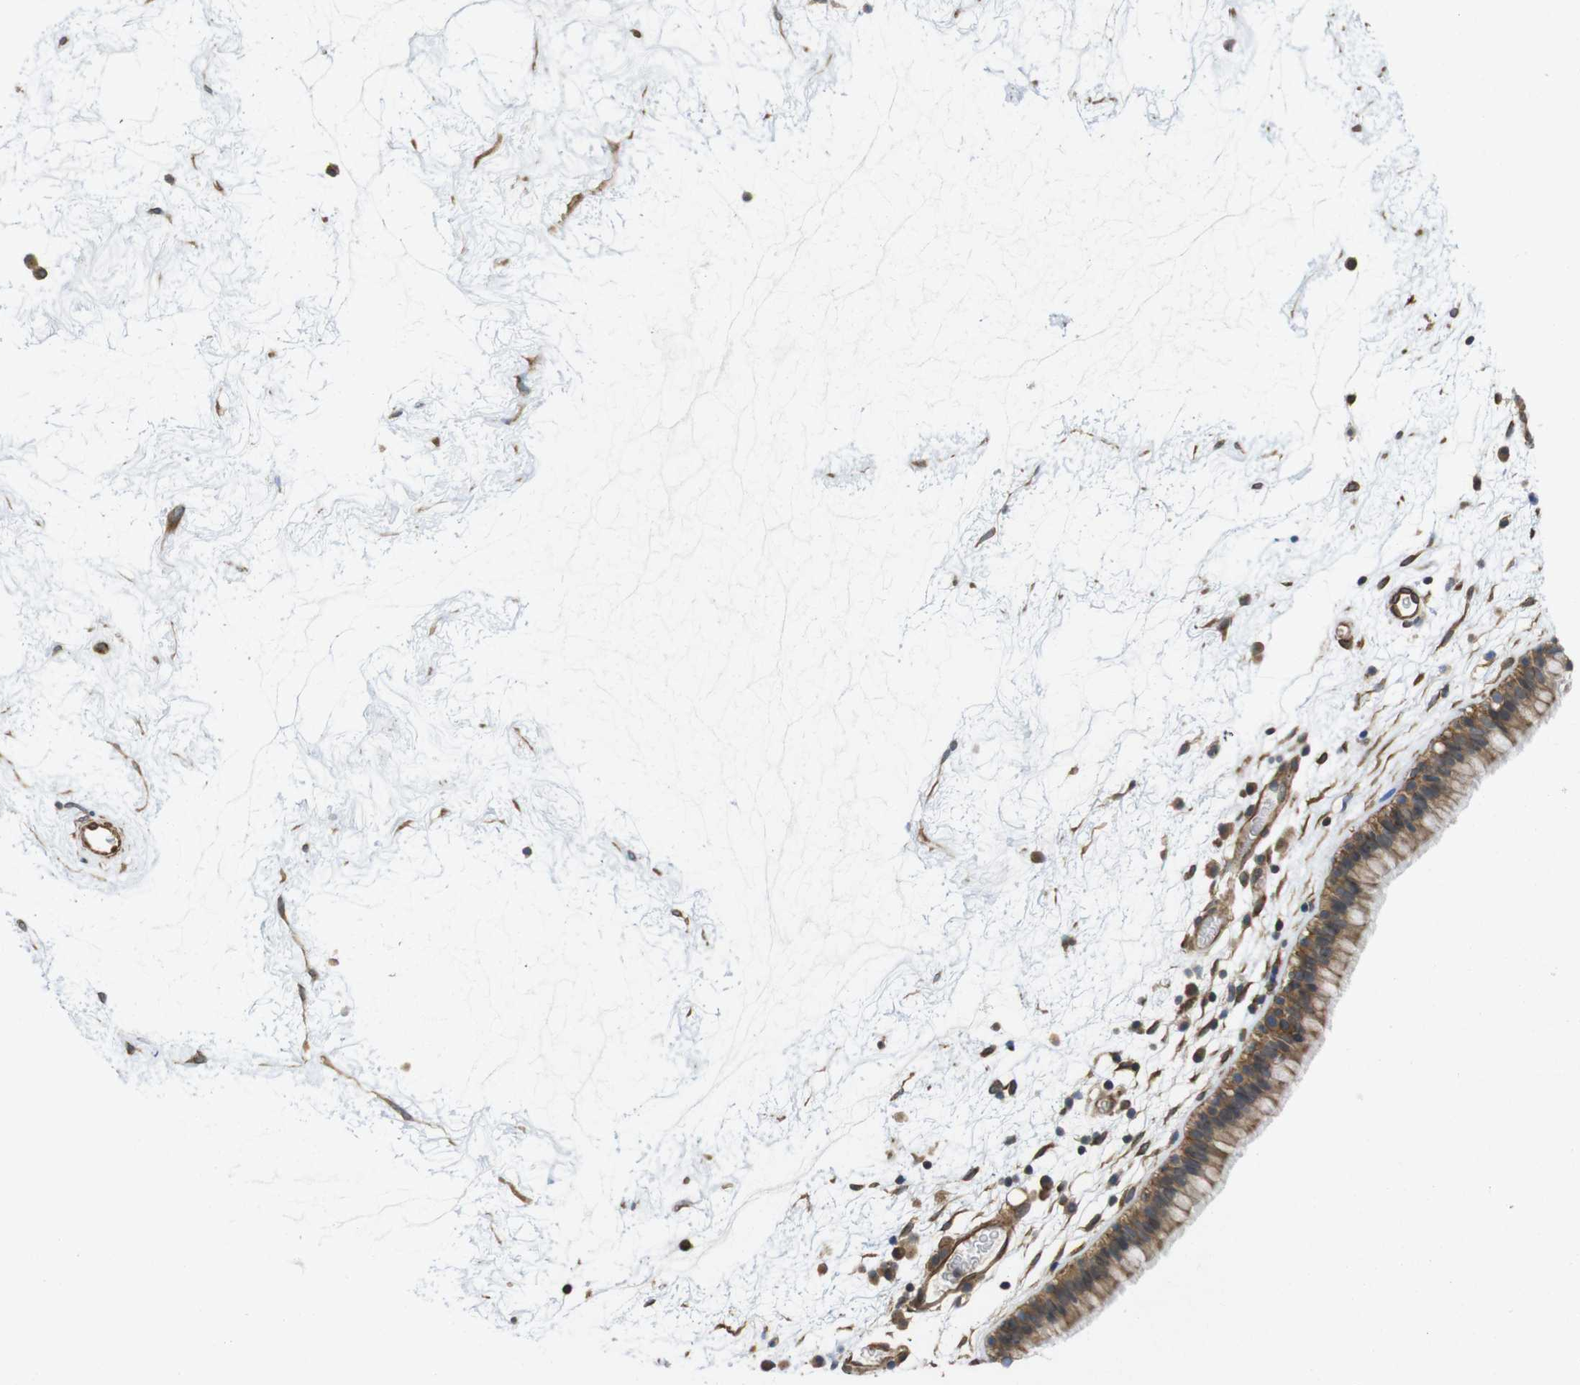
{"staining": {"intensity": "moderate", "quantity": ">75%", "location": "cytoplasmic/membranous"}, "tissue": "nasopharynx", "cell_type": "Respiratory epithelial cells", "image_type": "normal", "snomed": [{"axis": "morphology", "description": "Normal tissue, NOS"}, {"axis": "morphology", "description": "Inflammation, NOS"}, {"axis": "topography", "description": "Nasopharynx"}], "caption": "Protein staining of normal nasopharynx shows moderate cytoplasmic/membranous expression in about >75% of respiratory epithelial cells.", "gene": "ZDHHC5", "patient": {"sex": "male", "age": 48}}